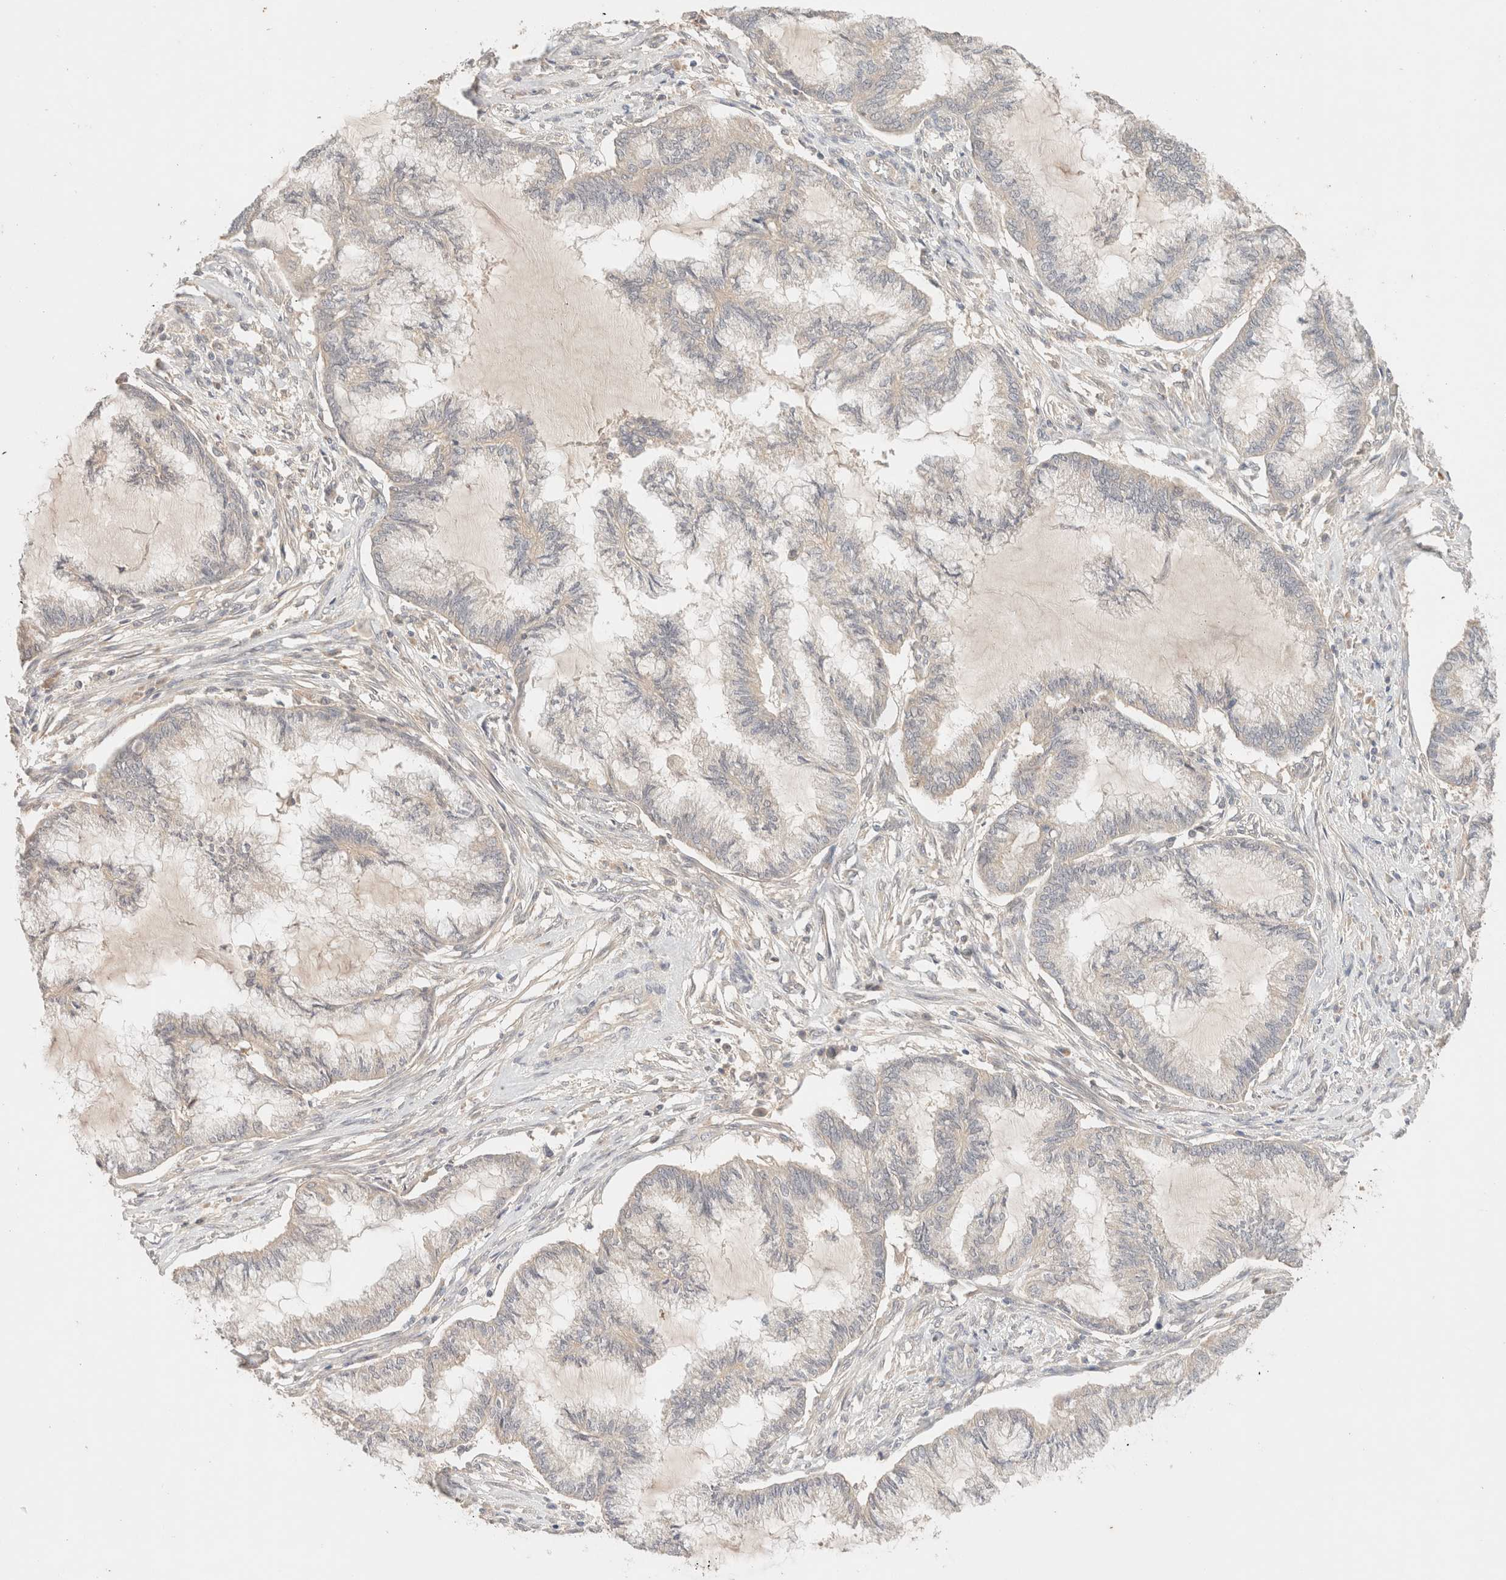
{"staining": {"intensity": "negative", "quantity": "none", "location": "none"}, "tissue": "endometrial cancer", "cell_type": "Tumor cells", "image_type": "cancer", "snomed": [{"axis": "morphology", "description": "Adenocarcinoma, NOS"}, {"axis": "topography", "description": "Endometrium"}], "caption": "The photomicrograph reveals no staining of tumor cells in endometrial adenocarcinoma.", "gene": "SARM1", "patient": {"sex": "female", "age": 86}}